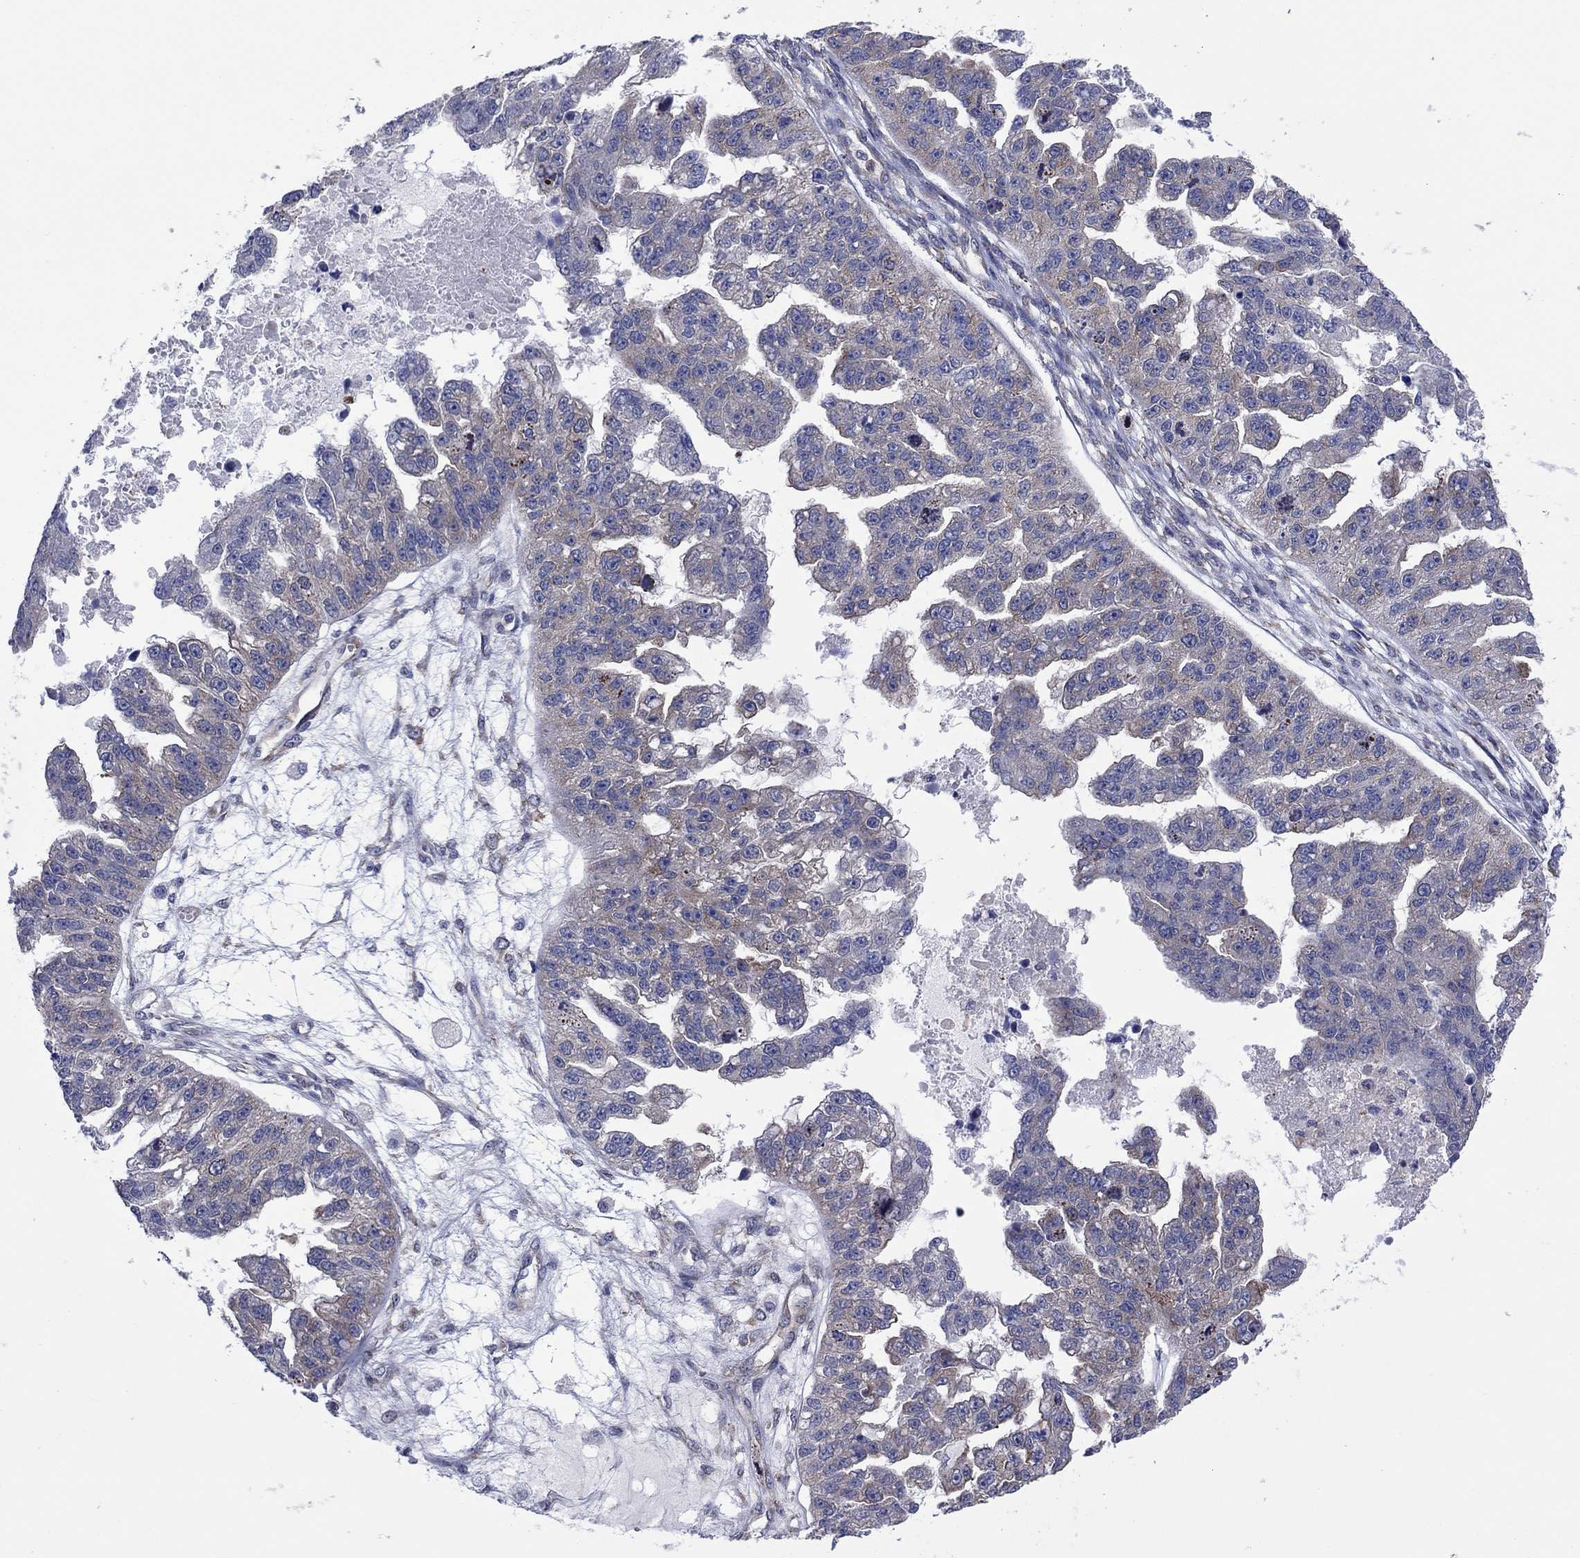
{"staining": {"intensity": "moderate", "quantity": "<25%", "location": "cytoplasmic/membranous"}, "tissue": "ovarian cancer", "cell_type": "Tumor cells", "image_type": "cancer", "snomed": [{"axis": "morphology", "description": "Cystadenocarcinoma, serous, NOS"}, {"axis": "topography", "description": "Ovary"}], "caption": "IHC photomicrograph of ovarian cancer (serous cystadenocarcinoma) stained for a protein (brown), which exhibits low levels of moderate cytoplasmic/membranous expression in about <25% of tumor cells.", "gene": "GPR155", "patient": {"sex": "female", "age": 58}}